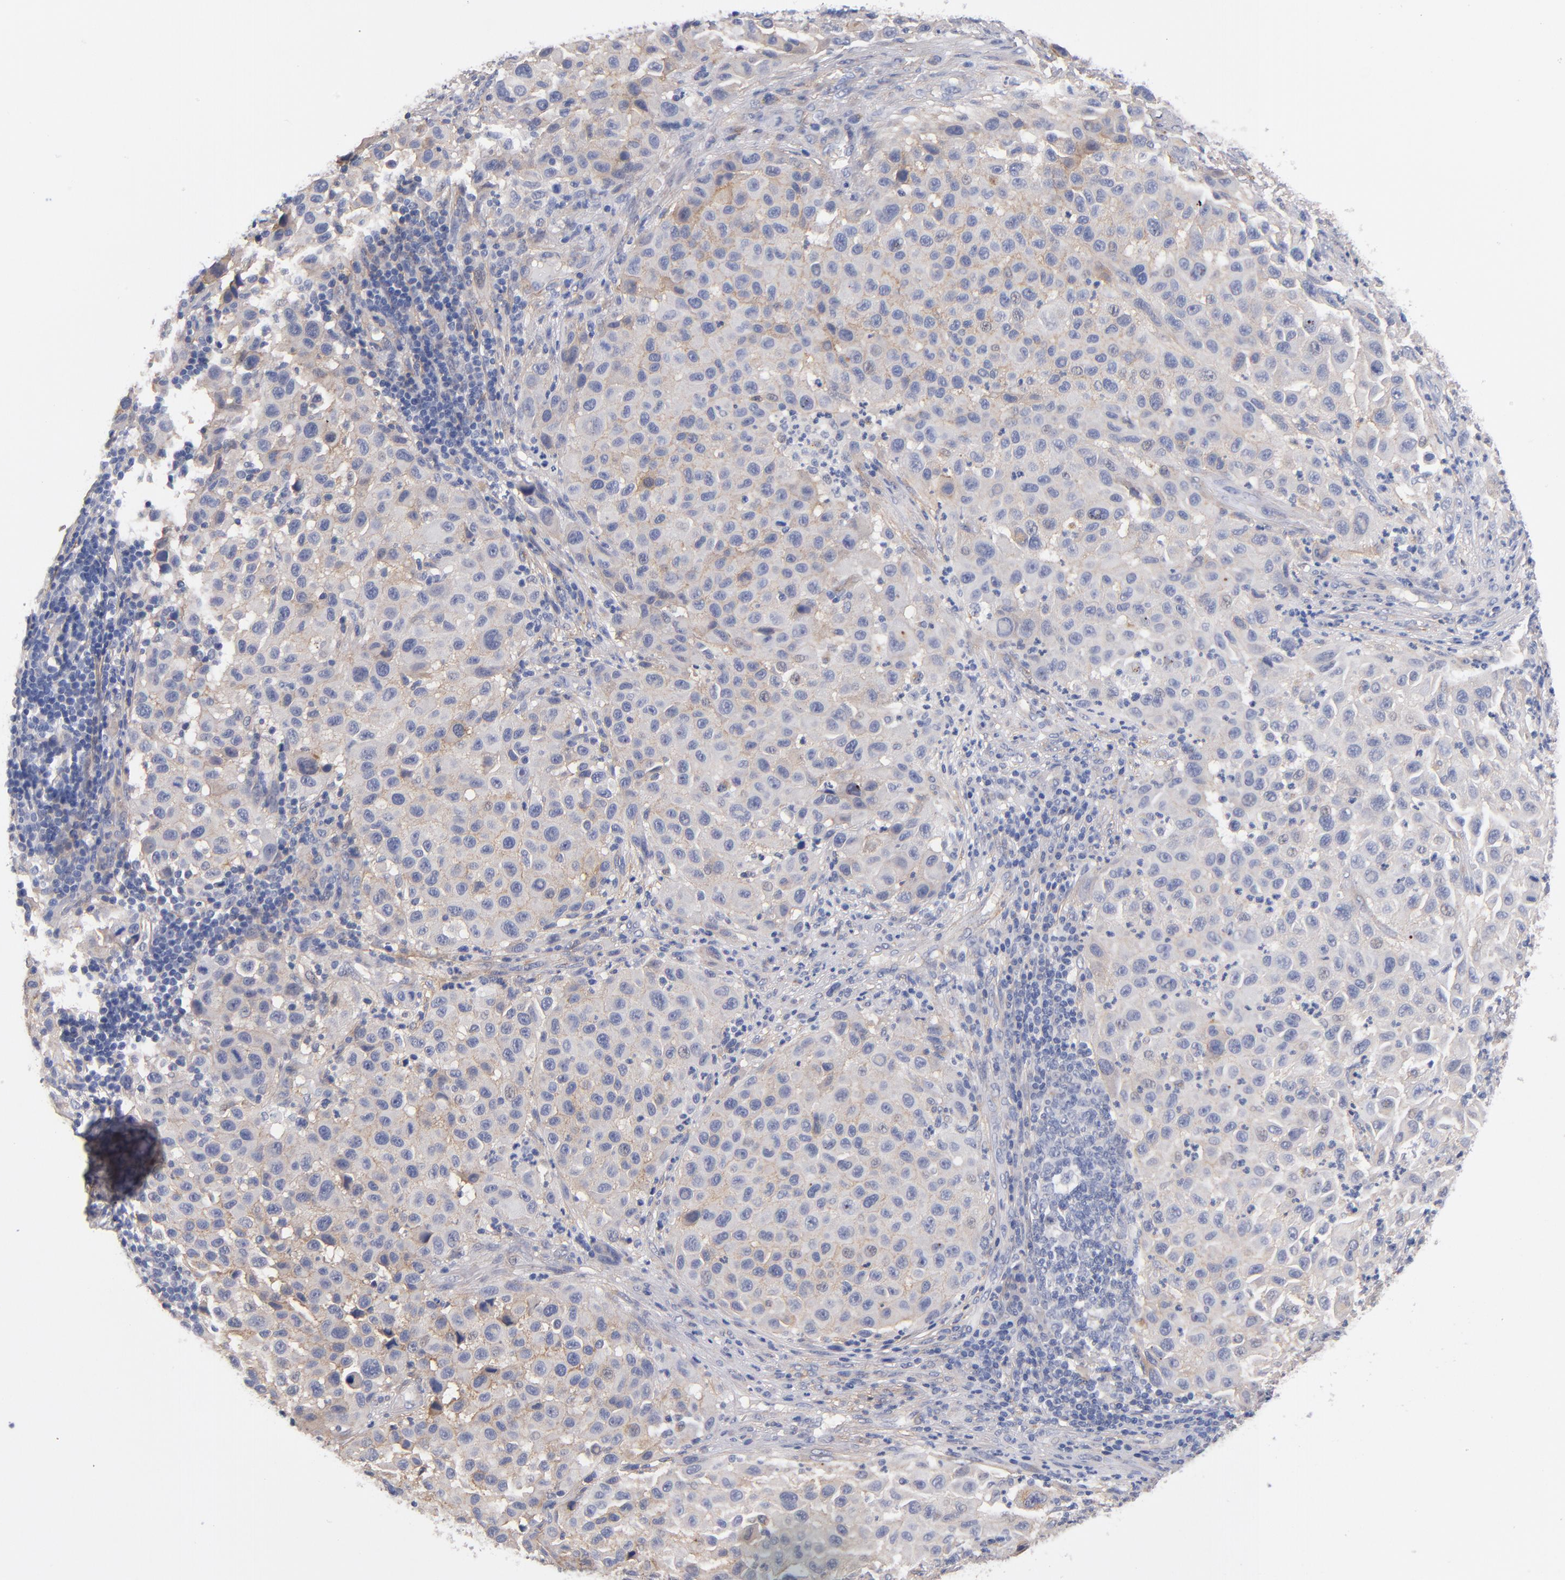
{"staining": {"intensity": "weak", "quantity": "25%-75%", "location": "cytoplasmic/membranous"}, "tissue": "melanoma", "cell_type": "Tumor cells", "image_type": "cancer", "snomed": [{"axis": "morphology", "description": "Malignant melanoma, Metastatic site"}, {"axis": "topography", "description": "Lymph node"}], "caption": "An image of human malignant melanoma (metastatic site) stained for a protein displays weak cytoplasmic/membranous brown staining in tumor cells.", "gene": "PLSCR4", "patient": {"sex": "male", "age": 61}}